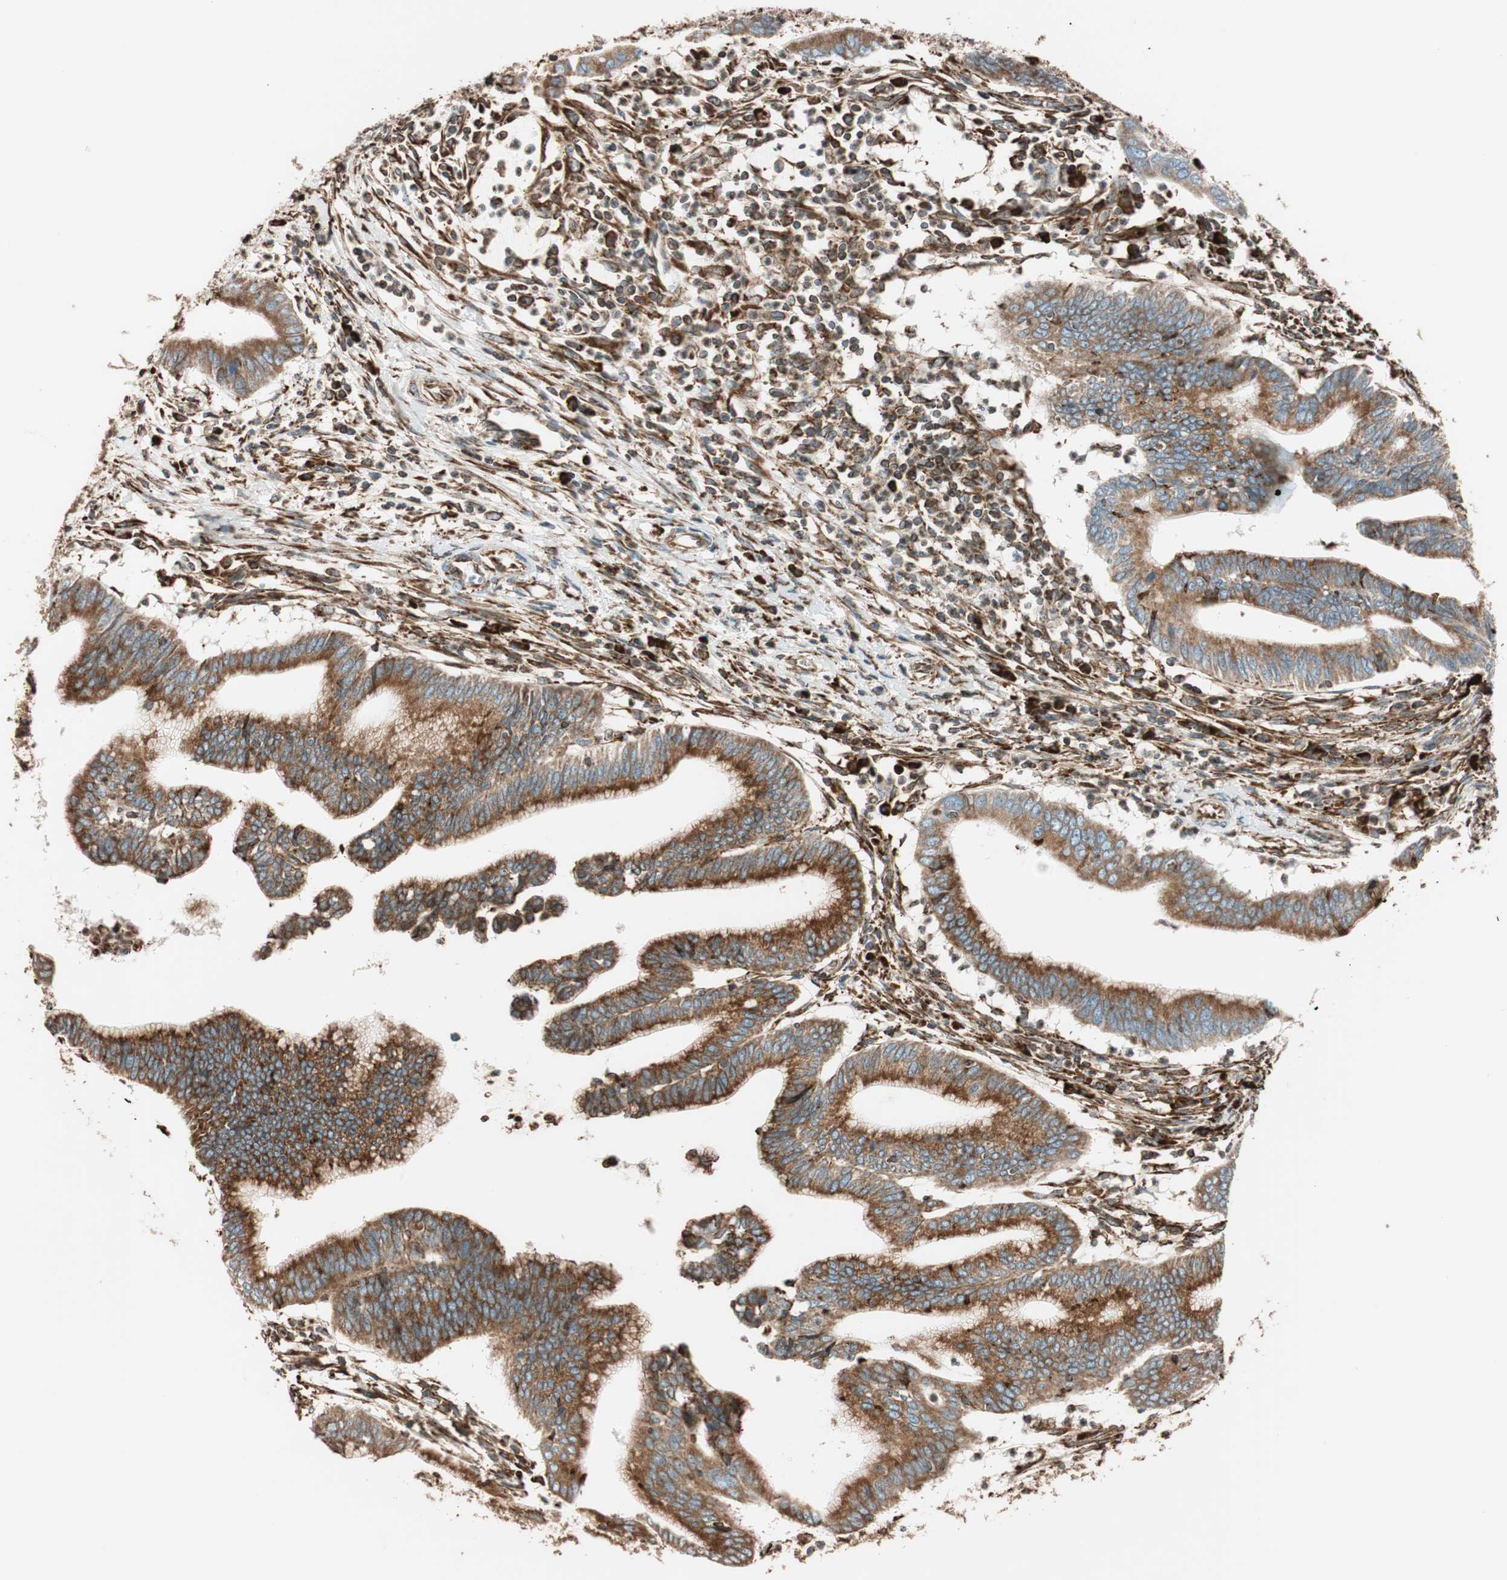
{"staining": {"intensity": "strong", "quantity": ">75%", "location": "cytoplasmic/membranous"}, "tissue": "cervical cancer", "cell_type": "Tumor cells", "image_type": "cancer", "snomed": [{"axis": "morphology", "description": "Adenocarcinoma, NOS"}, {"axis": "topography", "description": "Cervix"}], "caption": "The micrograph shows a brown stain indicating the presence of a protein in the cytoplasmic/membranous of tumor cells in adenocarcinoma (cervical). (Stains: DAB in brown, nuclei in blue, Microscopy: brightfield microscopy at high magnification).", "gene": "PRKCSH", "patient": {"sex": "female", "age": 36}}